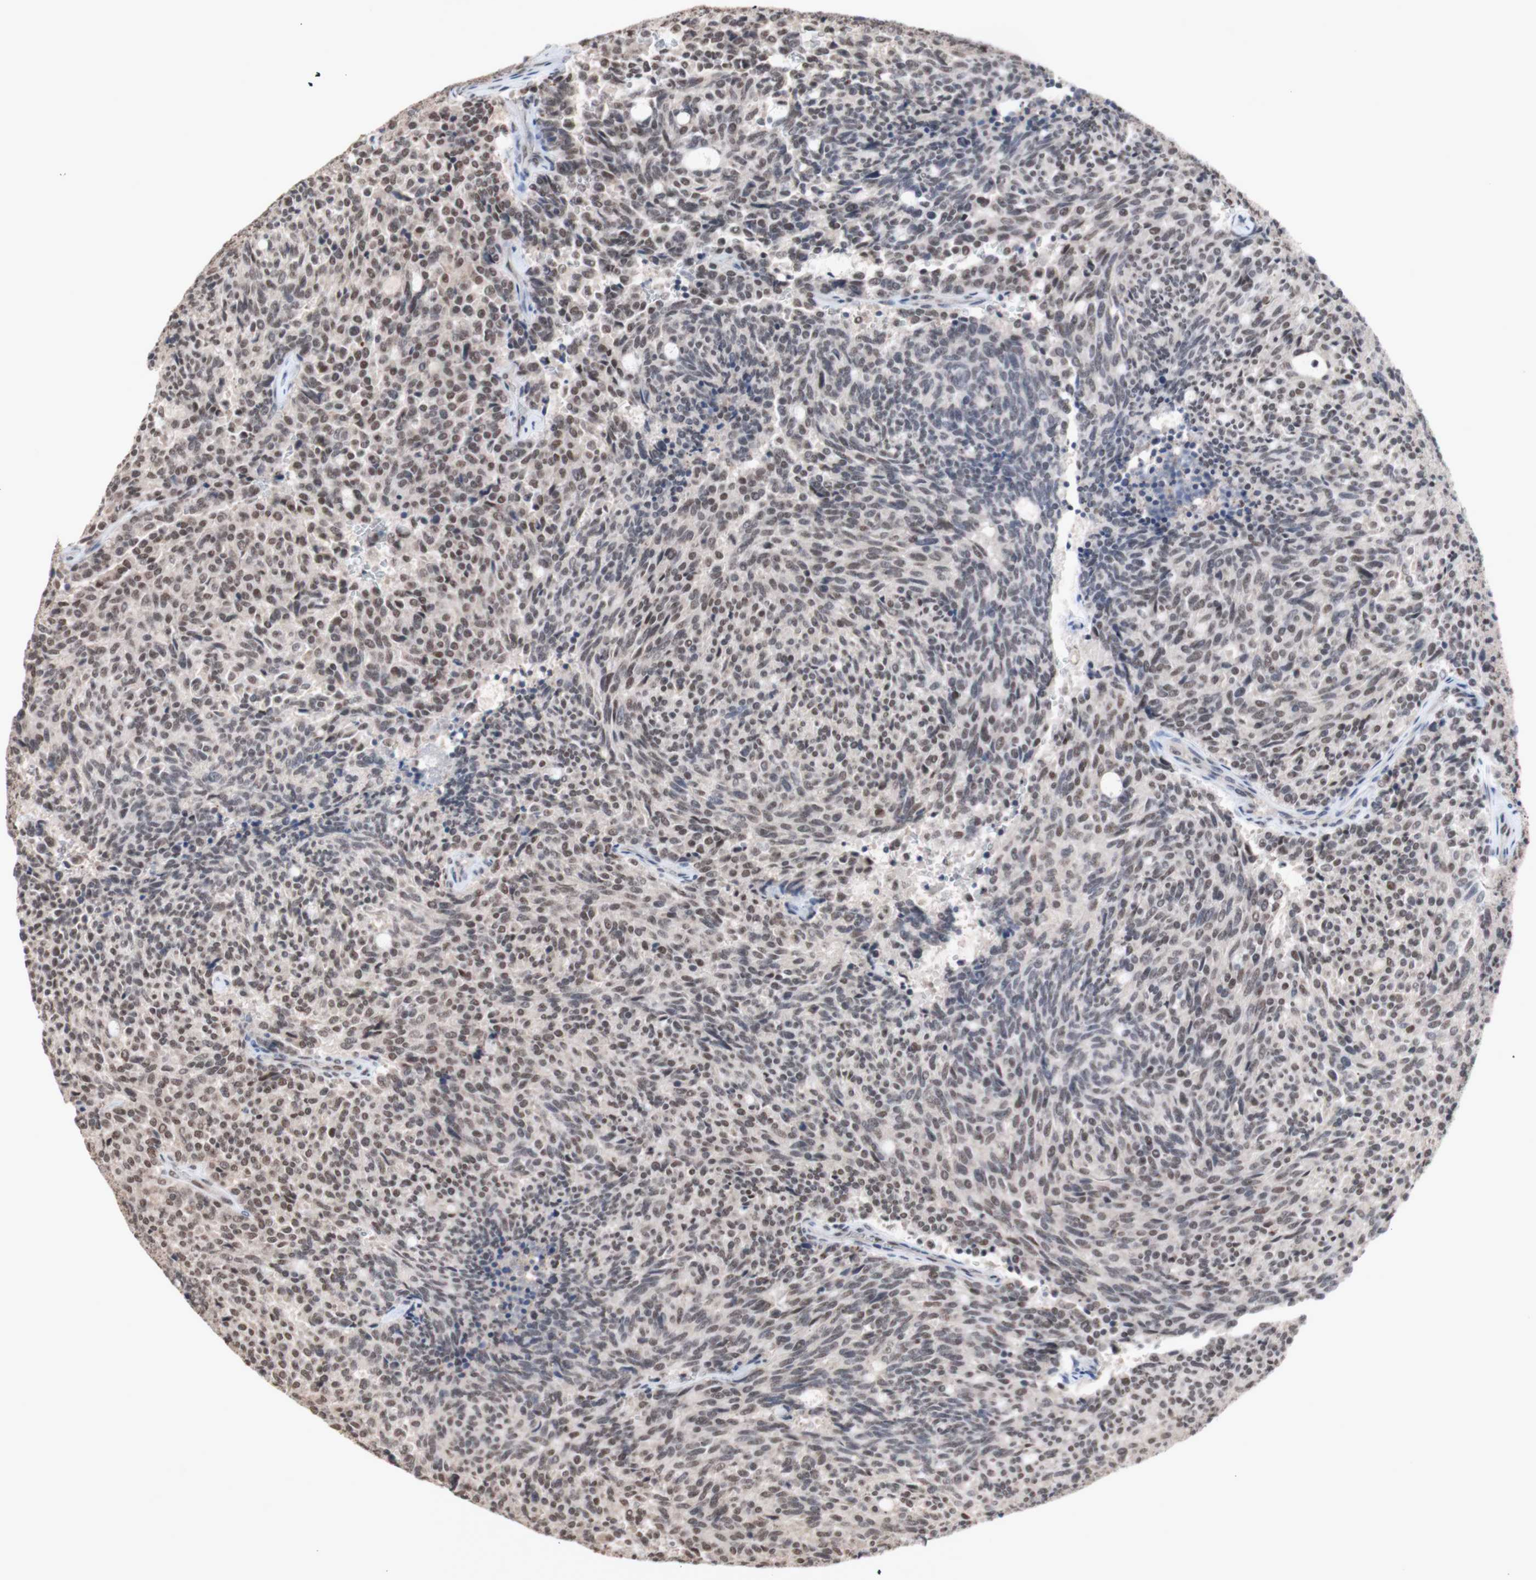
{"staining": {"intensity": "weak", "quantity": ">75%", "location": "nuclear"}, "tissue": "carcinoid", "cell_type": "Tumor cells", "image_type": "cancer", "snomed": [{"axis": "morphology", "description": "Carcinoid, malignant, NOS"}, {"axis": "topography", "description": "Pancreas"}], "caption": "Human carcinoid stained with a protein marker exhibits weak staining in tumor cells.", "gene": "SFPQ", "patient": {"sex": "female", "age": 54}}